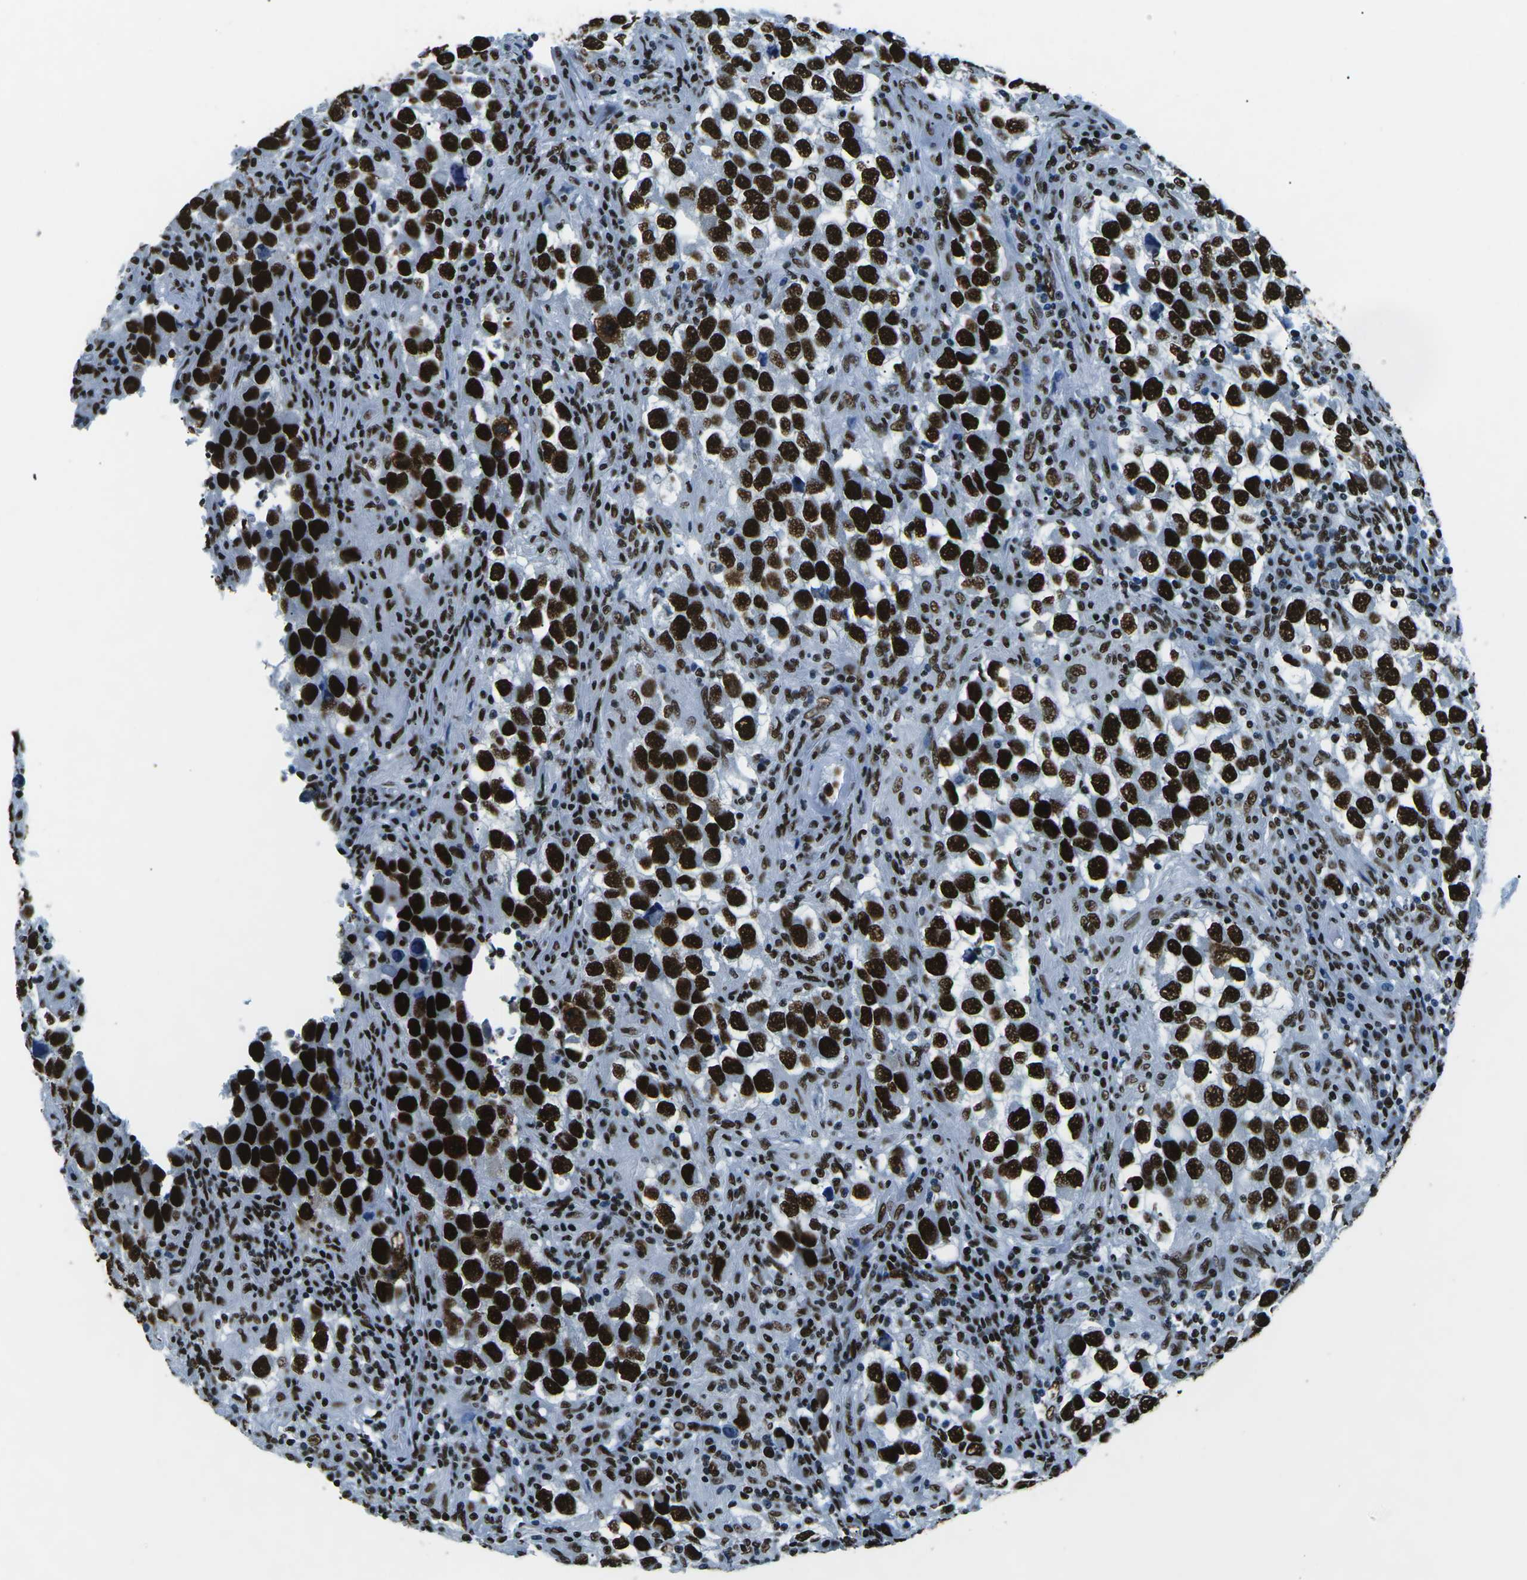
{"staining": {"intensity": "strong", "quantity": ">75%", "location": "nuclear"}, "tissue": "testis cancer", "cell_type": "Tumor cells", "image_type": "cancer", "snomed": [{"axis": "morphology", "description": "Carcinoma, Embryonal, NOS"}, {"axis": "topography", "description": "Testis"}], "caption": "Protein expression analysis of embryonal carcinoma (testis) shows strong nuclear positivity in about >75% of tumor cells.", "gene": "HNRNPL", "patient": {"sex": "male", "age": 21}}